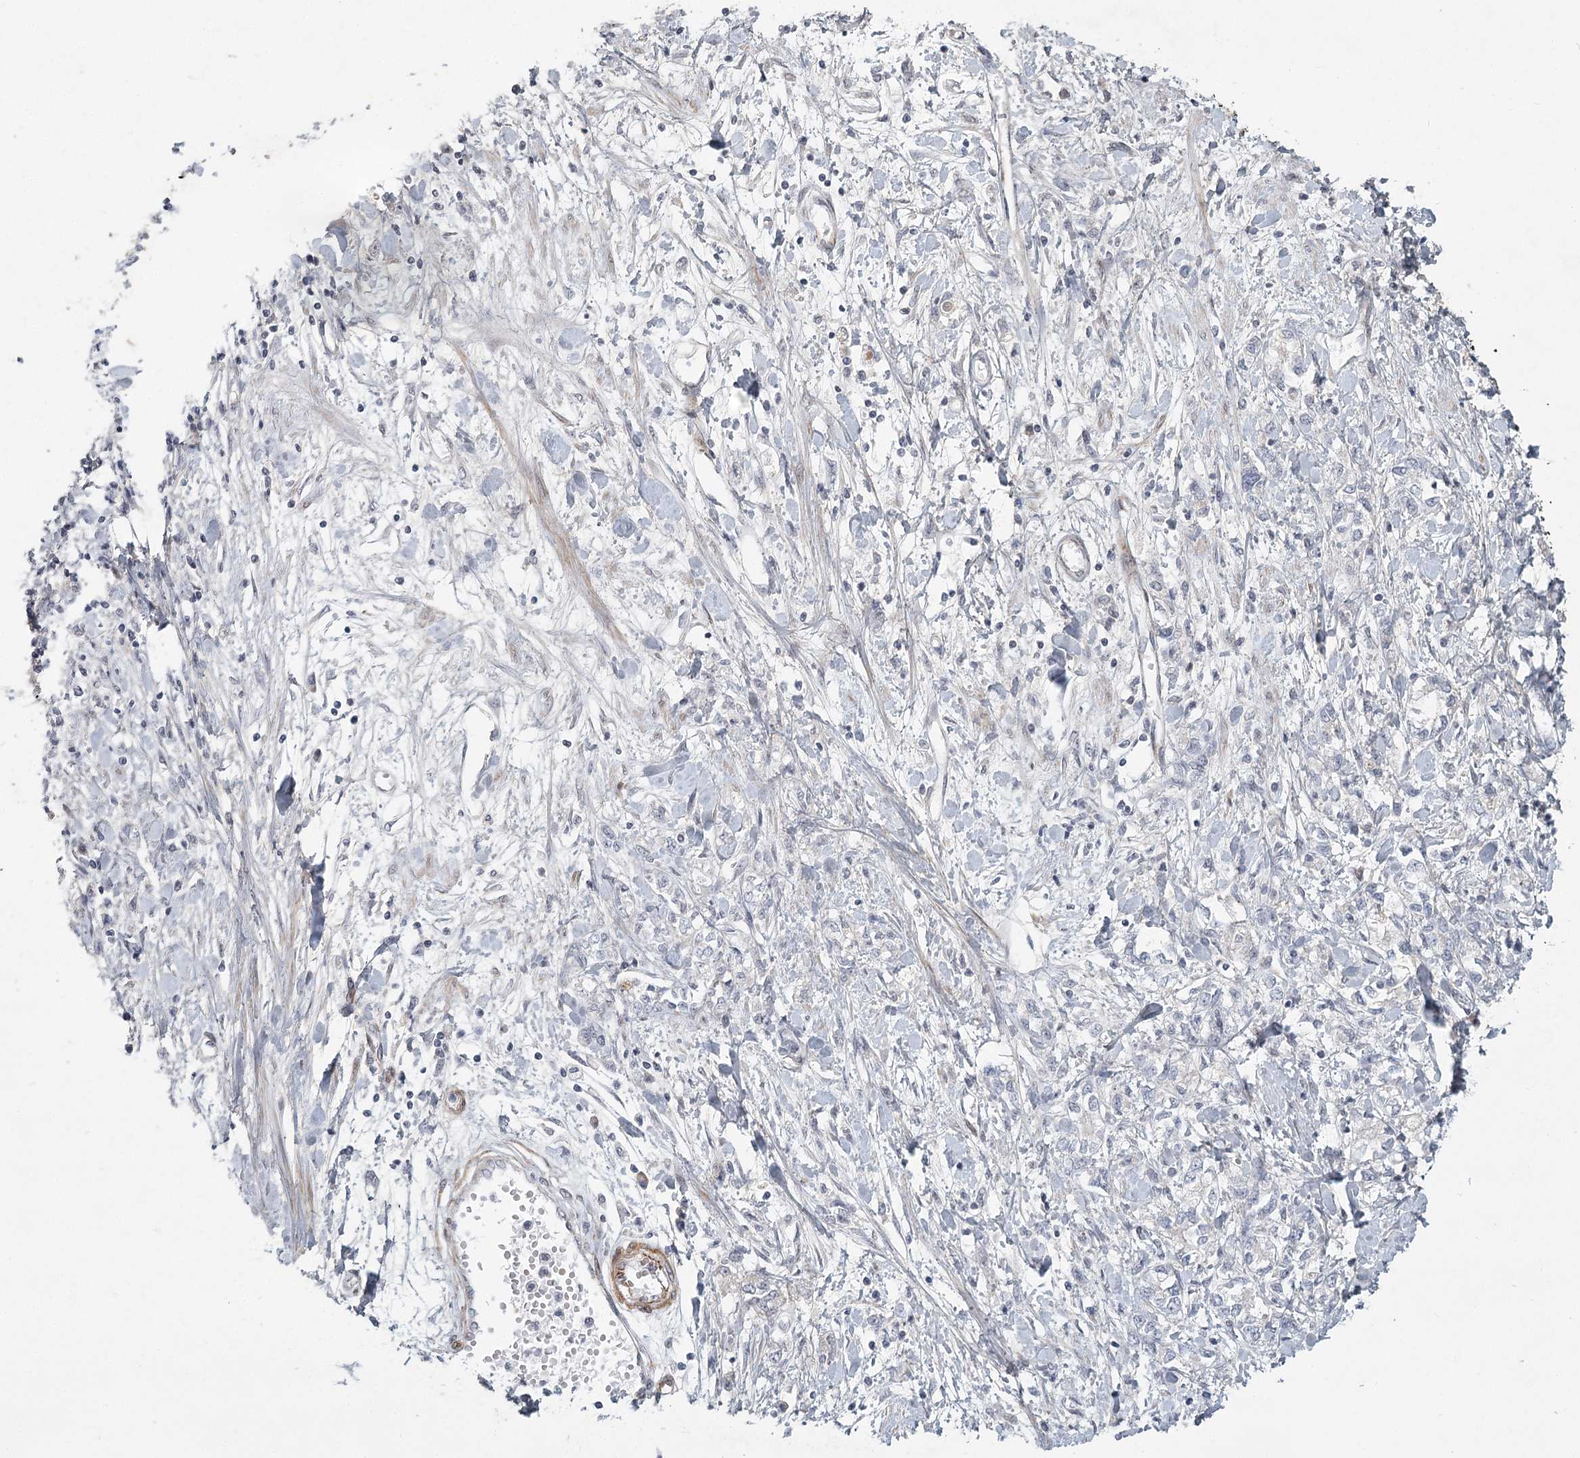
{"staining": {"intensity": "negative", "quantity": "none", "location": "none"}, "tissue": "stomach cancer", "cell_type": "Tumor cells", "image_type": "cancer", "snomed": [{"axis": "morphology", "description": "Adenocarcinoma, NOS"}, {"axis": "topography", "description": "Stomach"}], "caption": "High power microscopy photomicrograph of an immunohistochemistry photomicrograph of stomach adenocarcinoma, revealing no significant staining in tumor cells. (Brightfield microscopy of DAB IHC at high magnification).", "gene": "MEPE", "patient": {"sex": "female", "age": 76}}